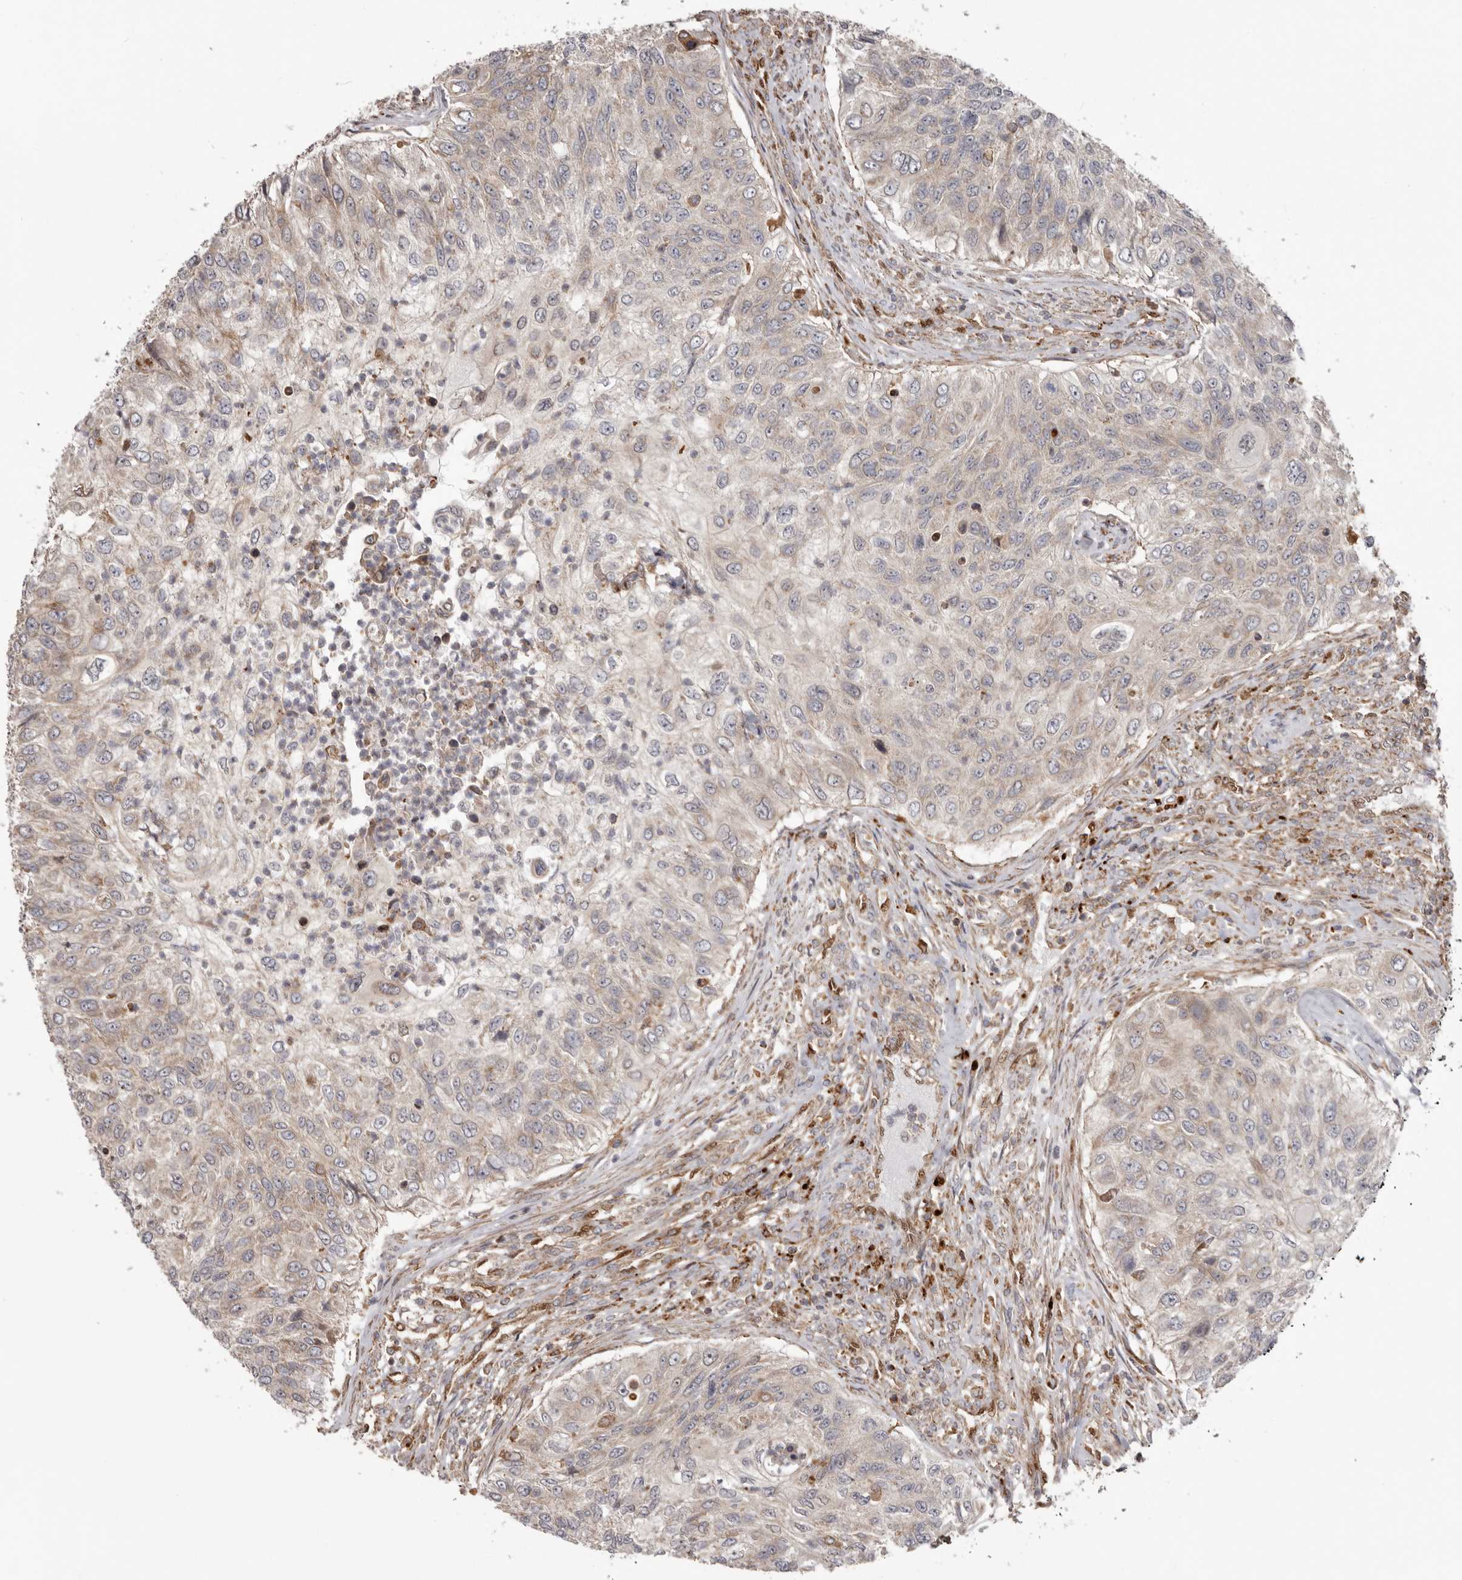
{"staining": {"intensity": "weak", "quantity": "<25%", "location": "cytoplasmic/membranous"}, "tissue": "urothelial cancer", "cell_type": "Tumor cells", "image_type": "cancer", "snomed": [{"axis": "morphology", "description": "Urothelial carcinoma, High grade"}, {"axis": "topography", "description": "Urinary bladder"}], "caption": "This is an immunohistochemistry image of urothelial carcinoma (high-grade). There is no expression in tumor cells.", "gene": "NUP43", "patient": {"sex": "female", "age": 60}}